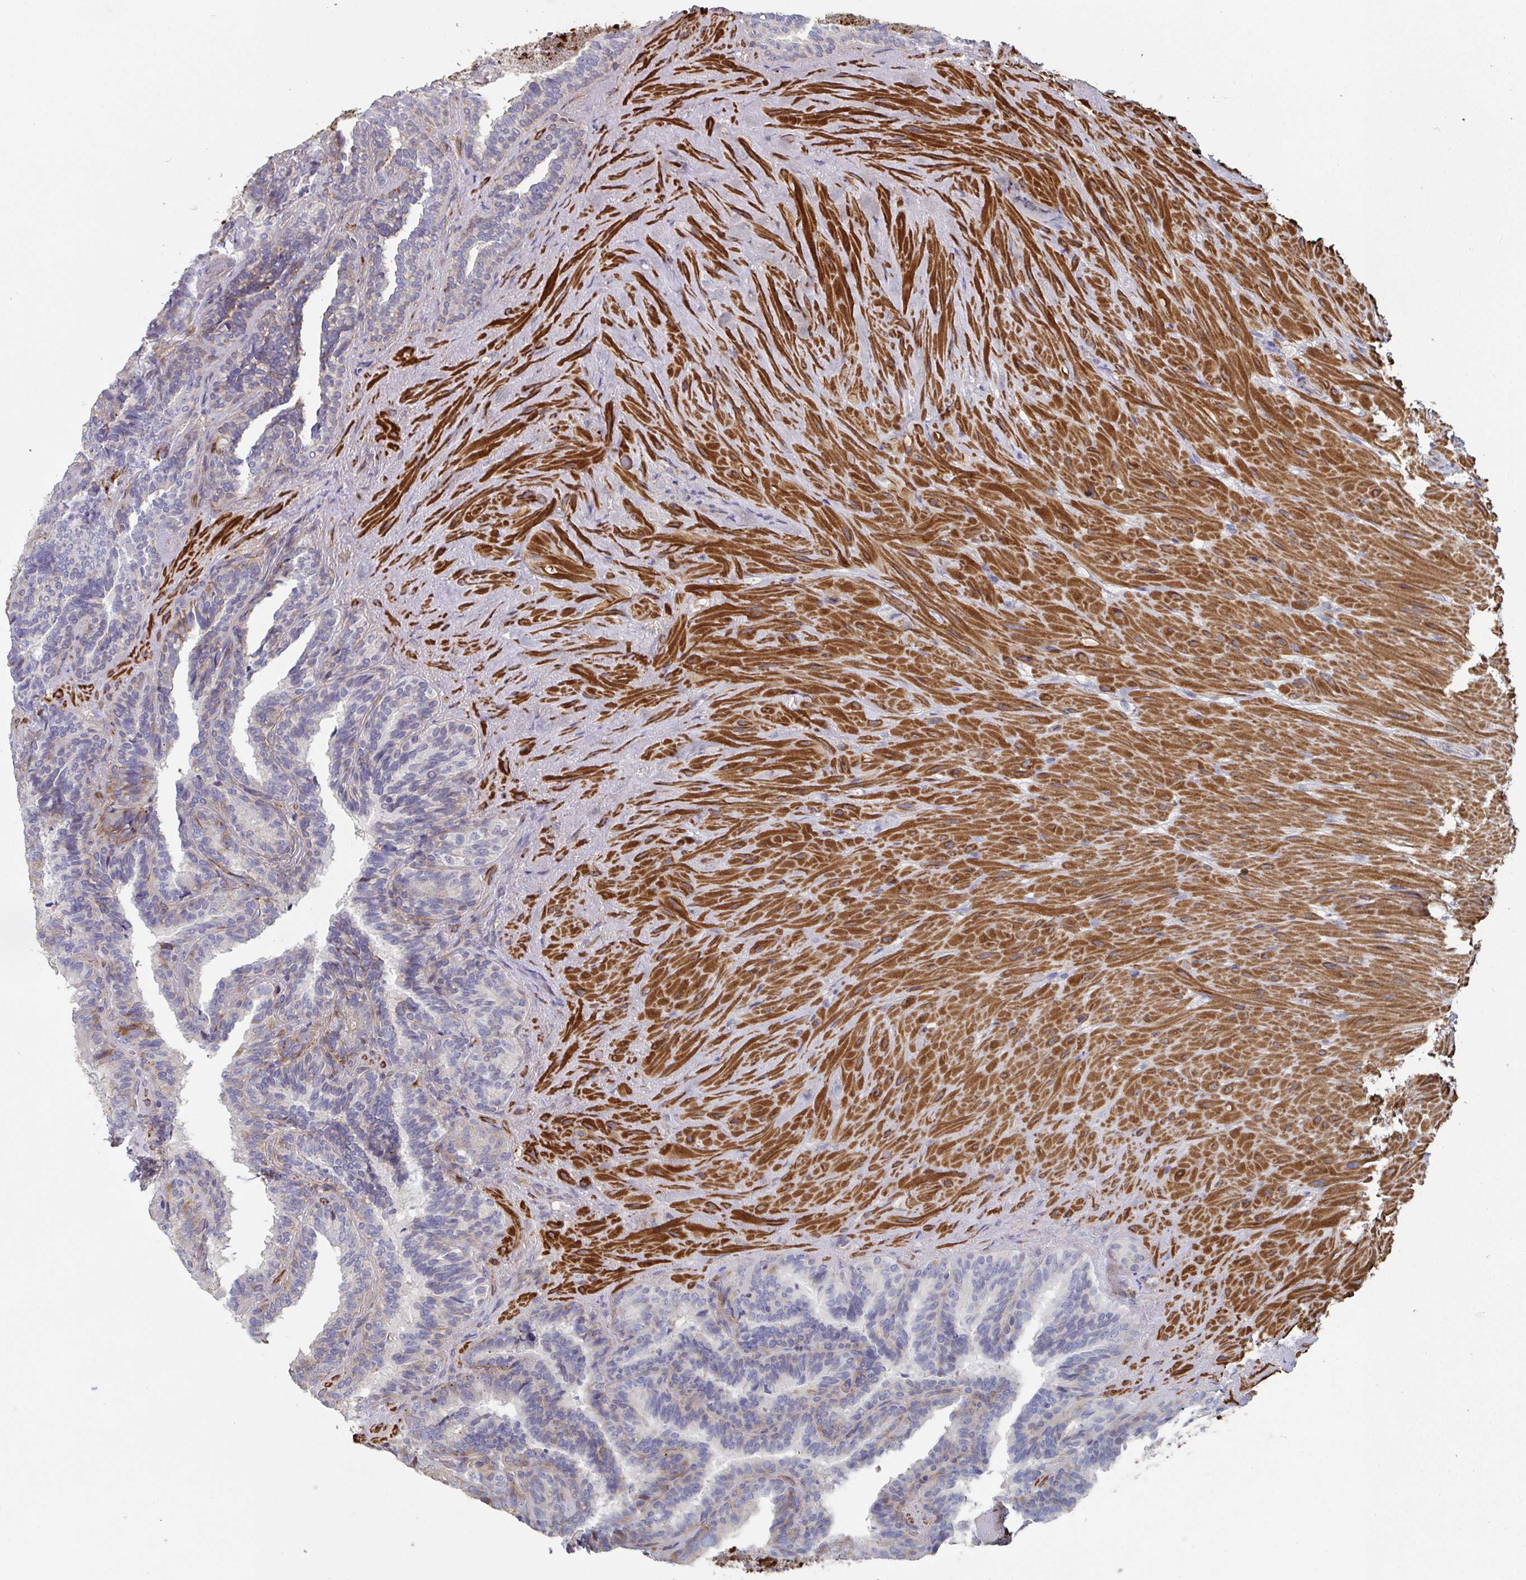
{"staining": {"intensity": "moderate", "quantity": "<25%", "location": "cytoplasmic/membranous"}, "tissue": "seminal vesicle", "cell_type": "Glandular cells", "image_type": "normal", "snomed": [{"axis": "morphology", "description": "Normal tissue, NOS"}, {"axis": "topography", "description": "Seminal veicle"}], "caption": "Immunohistochemistry photomicrograph of unremarkable seminal vesicle: seminal vesicle stained using immunohistochemistry (IHC) displays low levels of moderate protein expression localized specifically in the cytoplasmic/membranous of glandular cells, appearing as a cytoplasmic/membranous brown color.", "gene": "FZD2", "patient": {"sex": "male", "age": 60}}